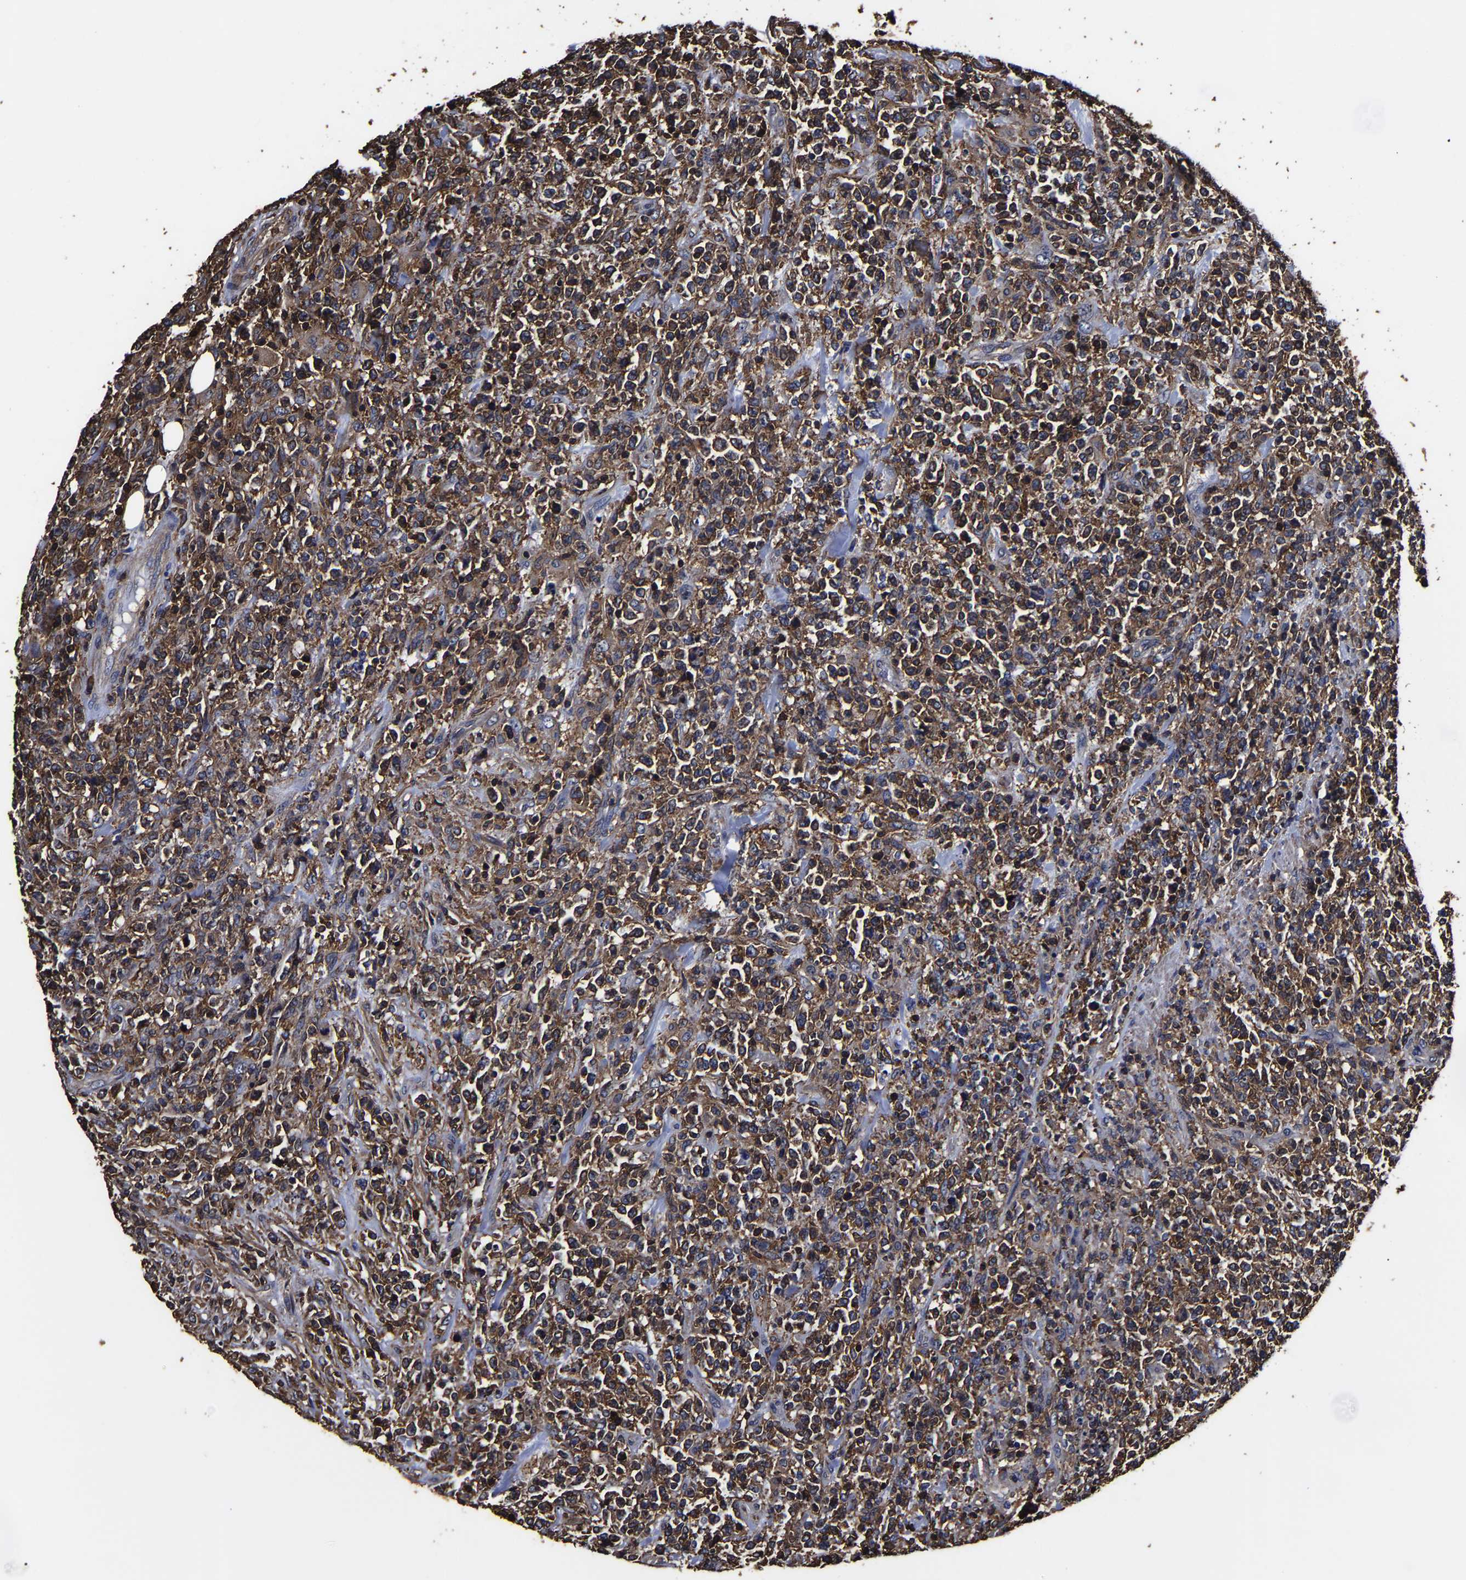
{"staining": {"intensity": "strong", "quantity": ">75%", "location": "cytoplasmic/membranous"}, "tissue": "lymphoma", "cell_type": "Tumor cells", "image_type": "cancer", "snomed": [{"axis": "morphology", "description": "Malignant lymphoma, non-Hodgkin's type, High grade"}, {"axis": "topography", "description": "Soft tissue"}], "caption": "A brown stain labels strong cytoplasmic/membranous positivity of a protein in human high-grade malignant lymphoma, non-Hodgkin's type tumor cells.", "gene": "SSH3", "patient": {"sex": "male", "age": 18}}